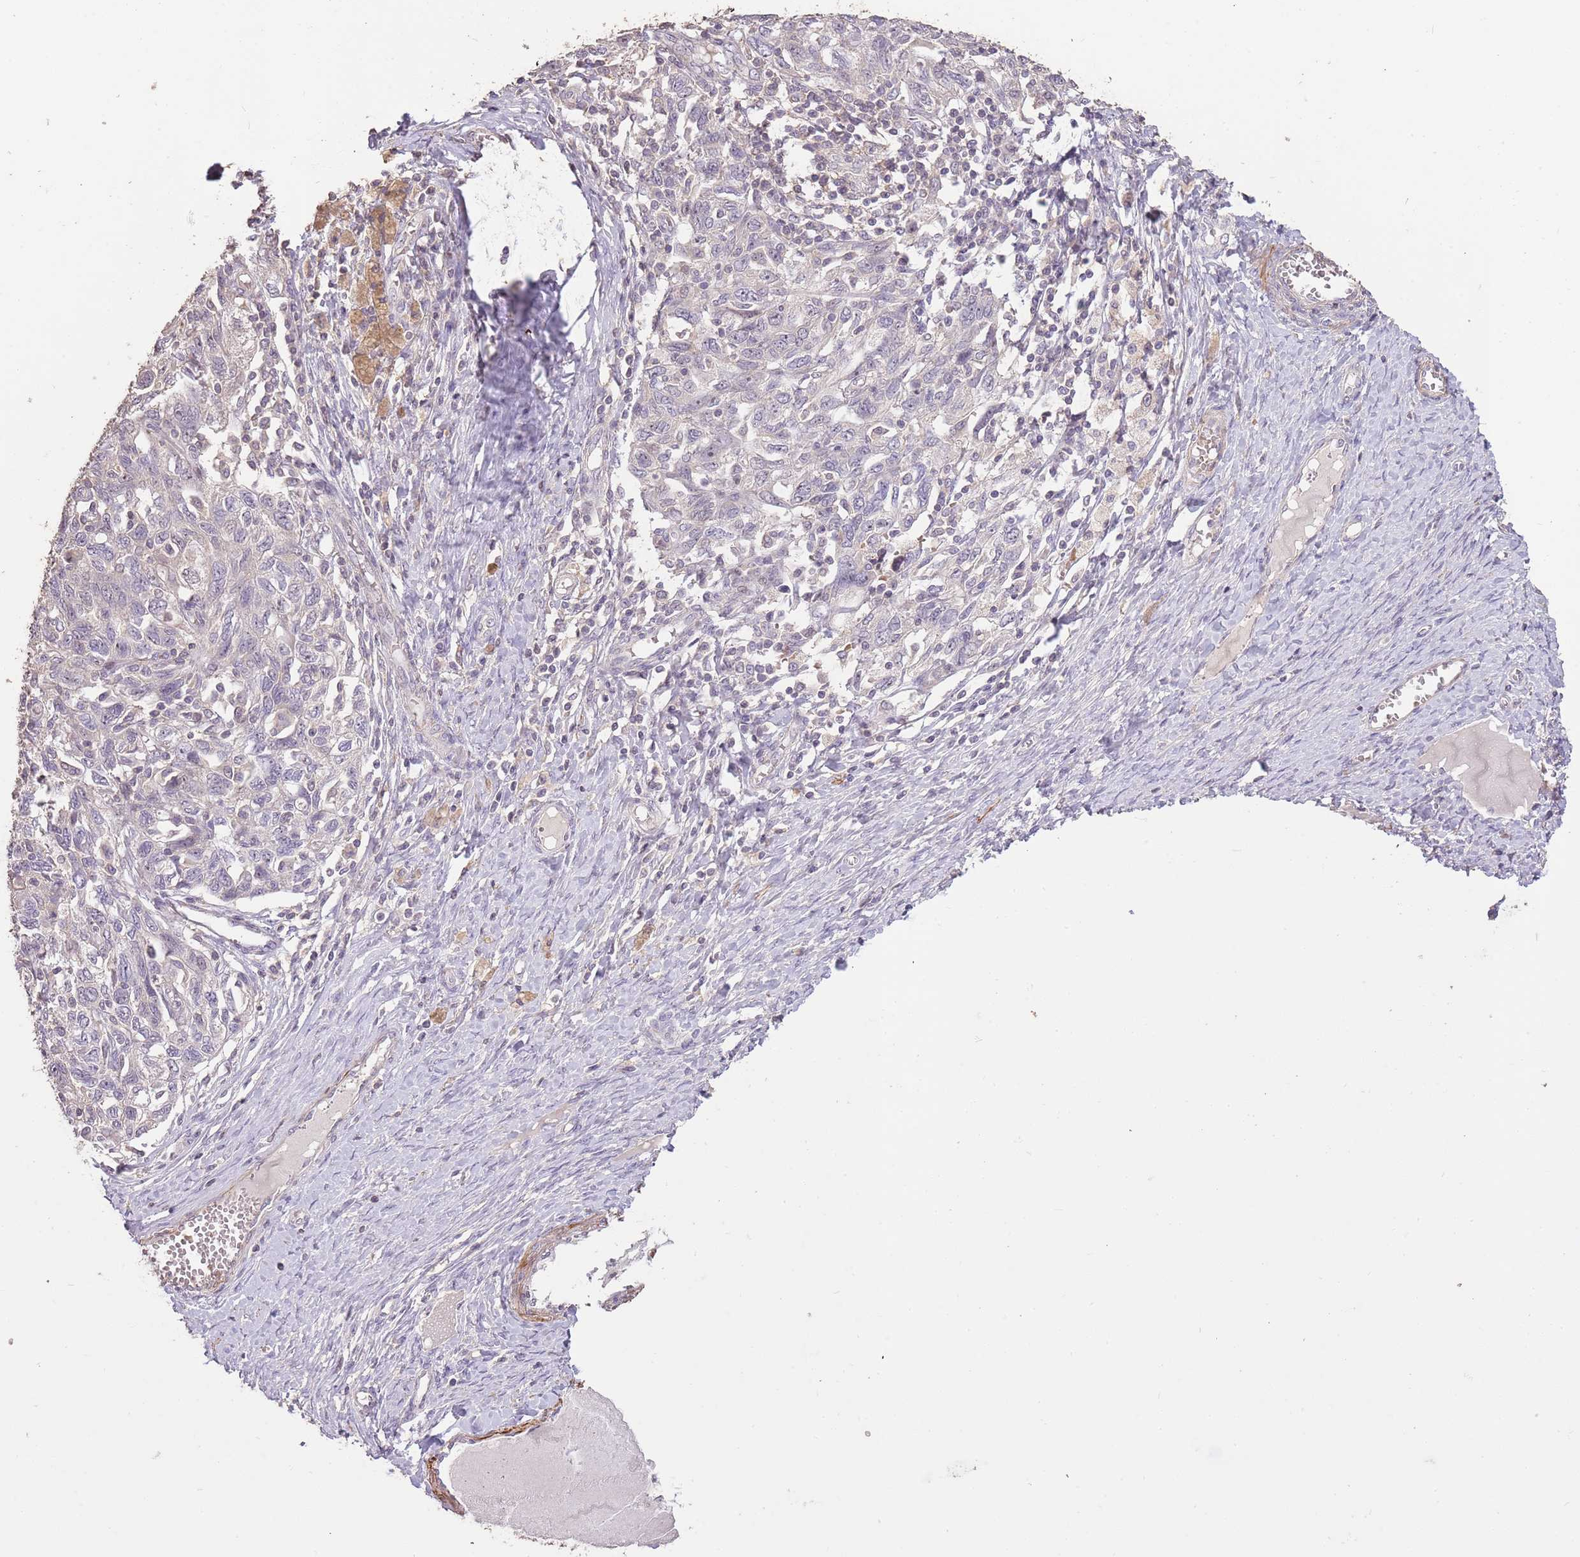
{"staining": {"intensity": "negative", "quantity": "none", "location": "none"}, "tissue": "ovarian cancer", "cell_type": "Tumor cells", "image_type": "cancer", "snomed": [{"axis": "morphology", "description": "Carcinoma, NOS"}, {"axis": "morphology", "description": "Cystadenocarcinoma, serous, NOS"}, {"axis": "topography", "description": "Ovary"}], "caption": "Tumor cells show no significant staining in ovarian cancer.", "gene": "ADTRP", "patient": {"sex": "female", "age": 69}}